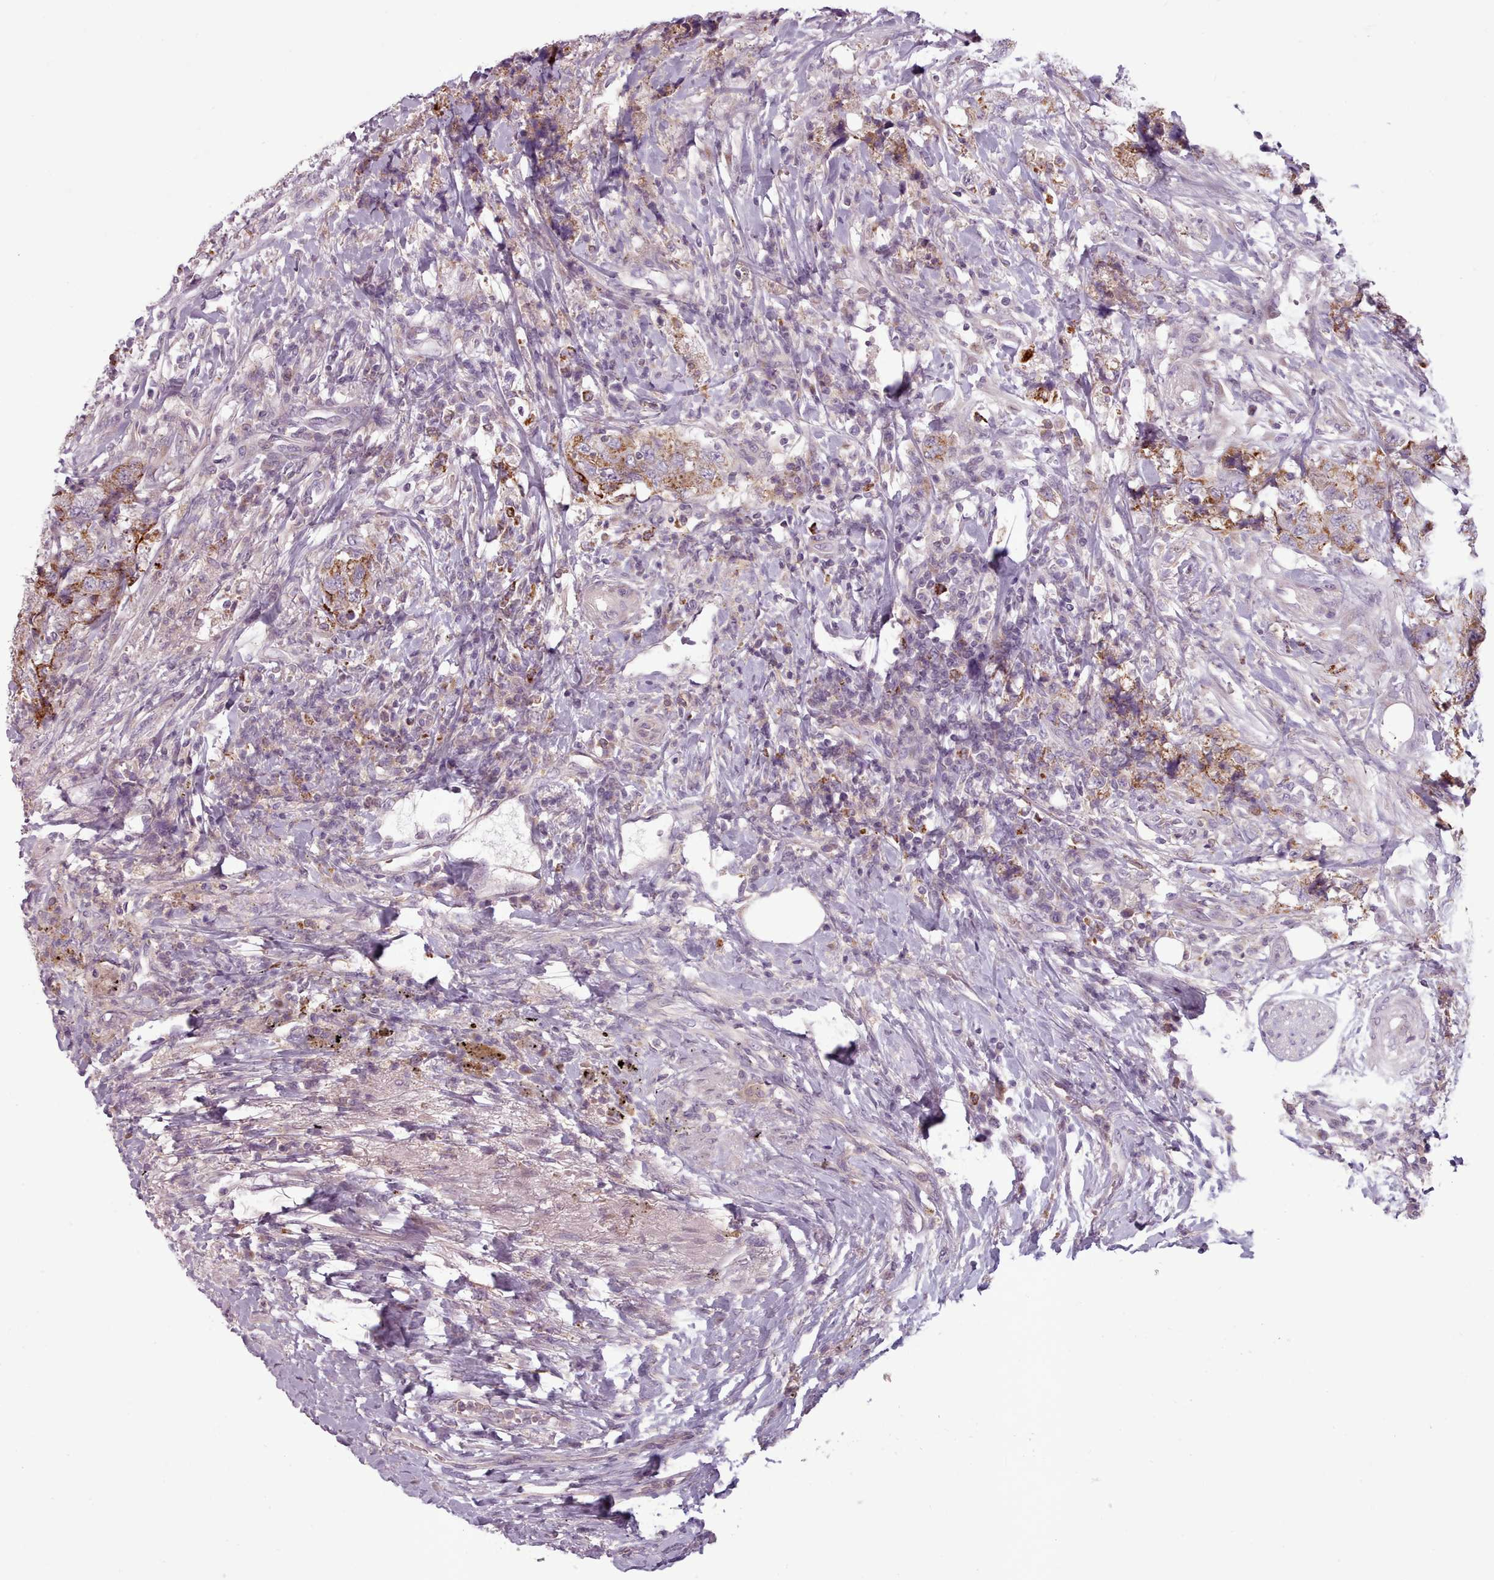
{"staining": {"intensity": "moderate", "quantity": ">75%", "location": "cytoplasmic/membranous"}, "tissue": "urothelial cancer", "cell_type": "Tumor cells", "image_type": "cancer", "snomed": [{"axis": "morphology", "description": "Urothelial carcinoma, High grade"}, {"axis": "topography", "description": "Urinary bladder"}], "caption": "Immunohistochemistry (IHC) image of high-grade urothelial carcinoma stained for a protein (brown), which demonstrates medium levels of moderate cytoplasmic/membranous positivity in about >75% of tumor cells.", "gene": "LAPTM5", "patient": {"sex": "female", "age": 78}}